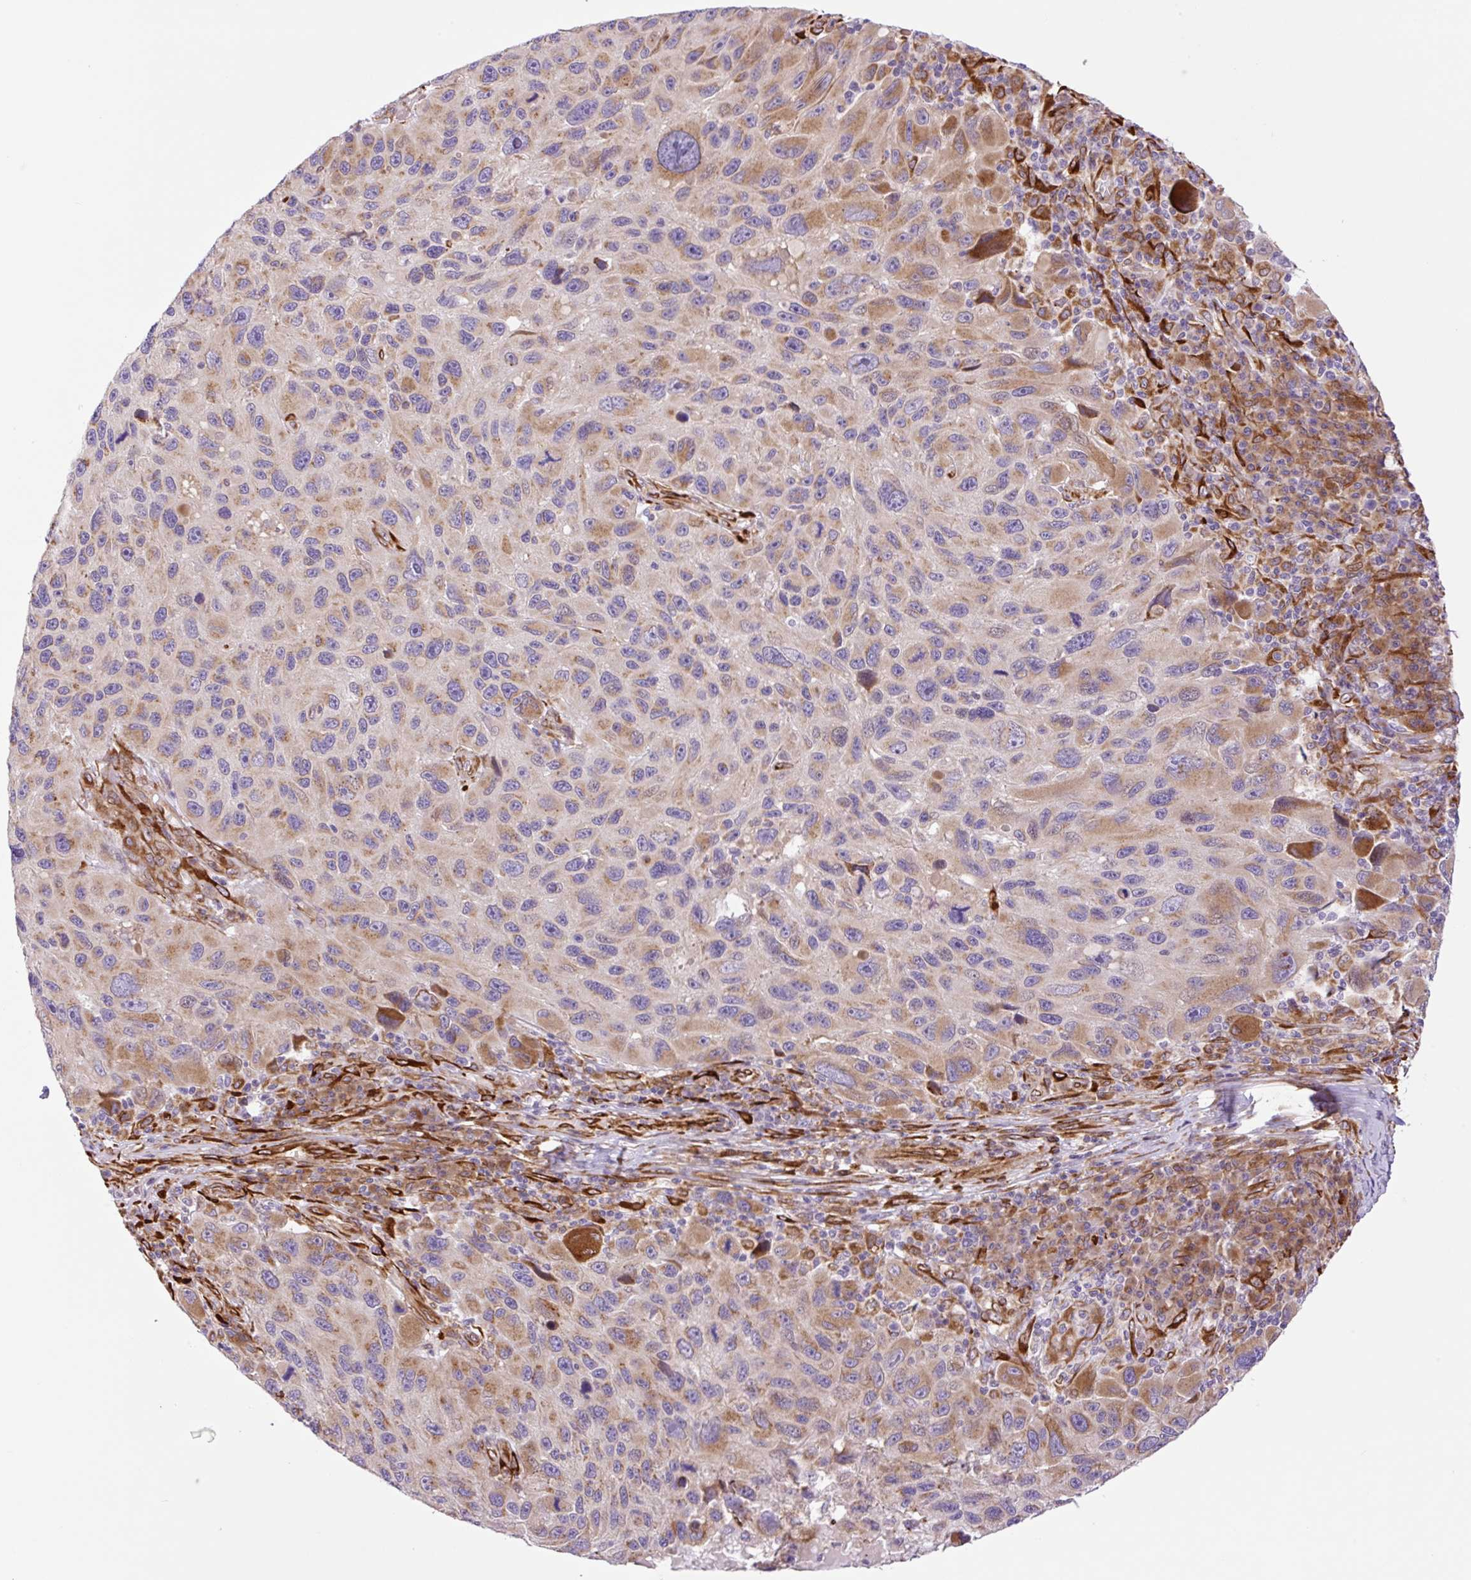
{"staining": {"intensity": "moderate", "quantity": ">75%", "location": "cytoplasmic/membranous"}, "tissue": "melanoma", "cell_type": "Tumor cells", "image_type": "cancer", "snomed": [{"axis": "morphology", "description": "Malignant melanoma, NOS"}, {"axis": "topography", "description": "Skin"}], "caption": "Immunohistochemistry of malignant melanoma exhibits medium levels of moderate cytoplasmic/membranous expression in approximately >75% of tumor cells.", "gene": "RAB30", "patient": {"sex": "male", "age": 53}}